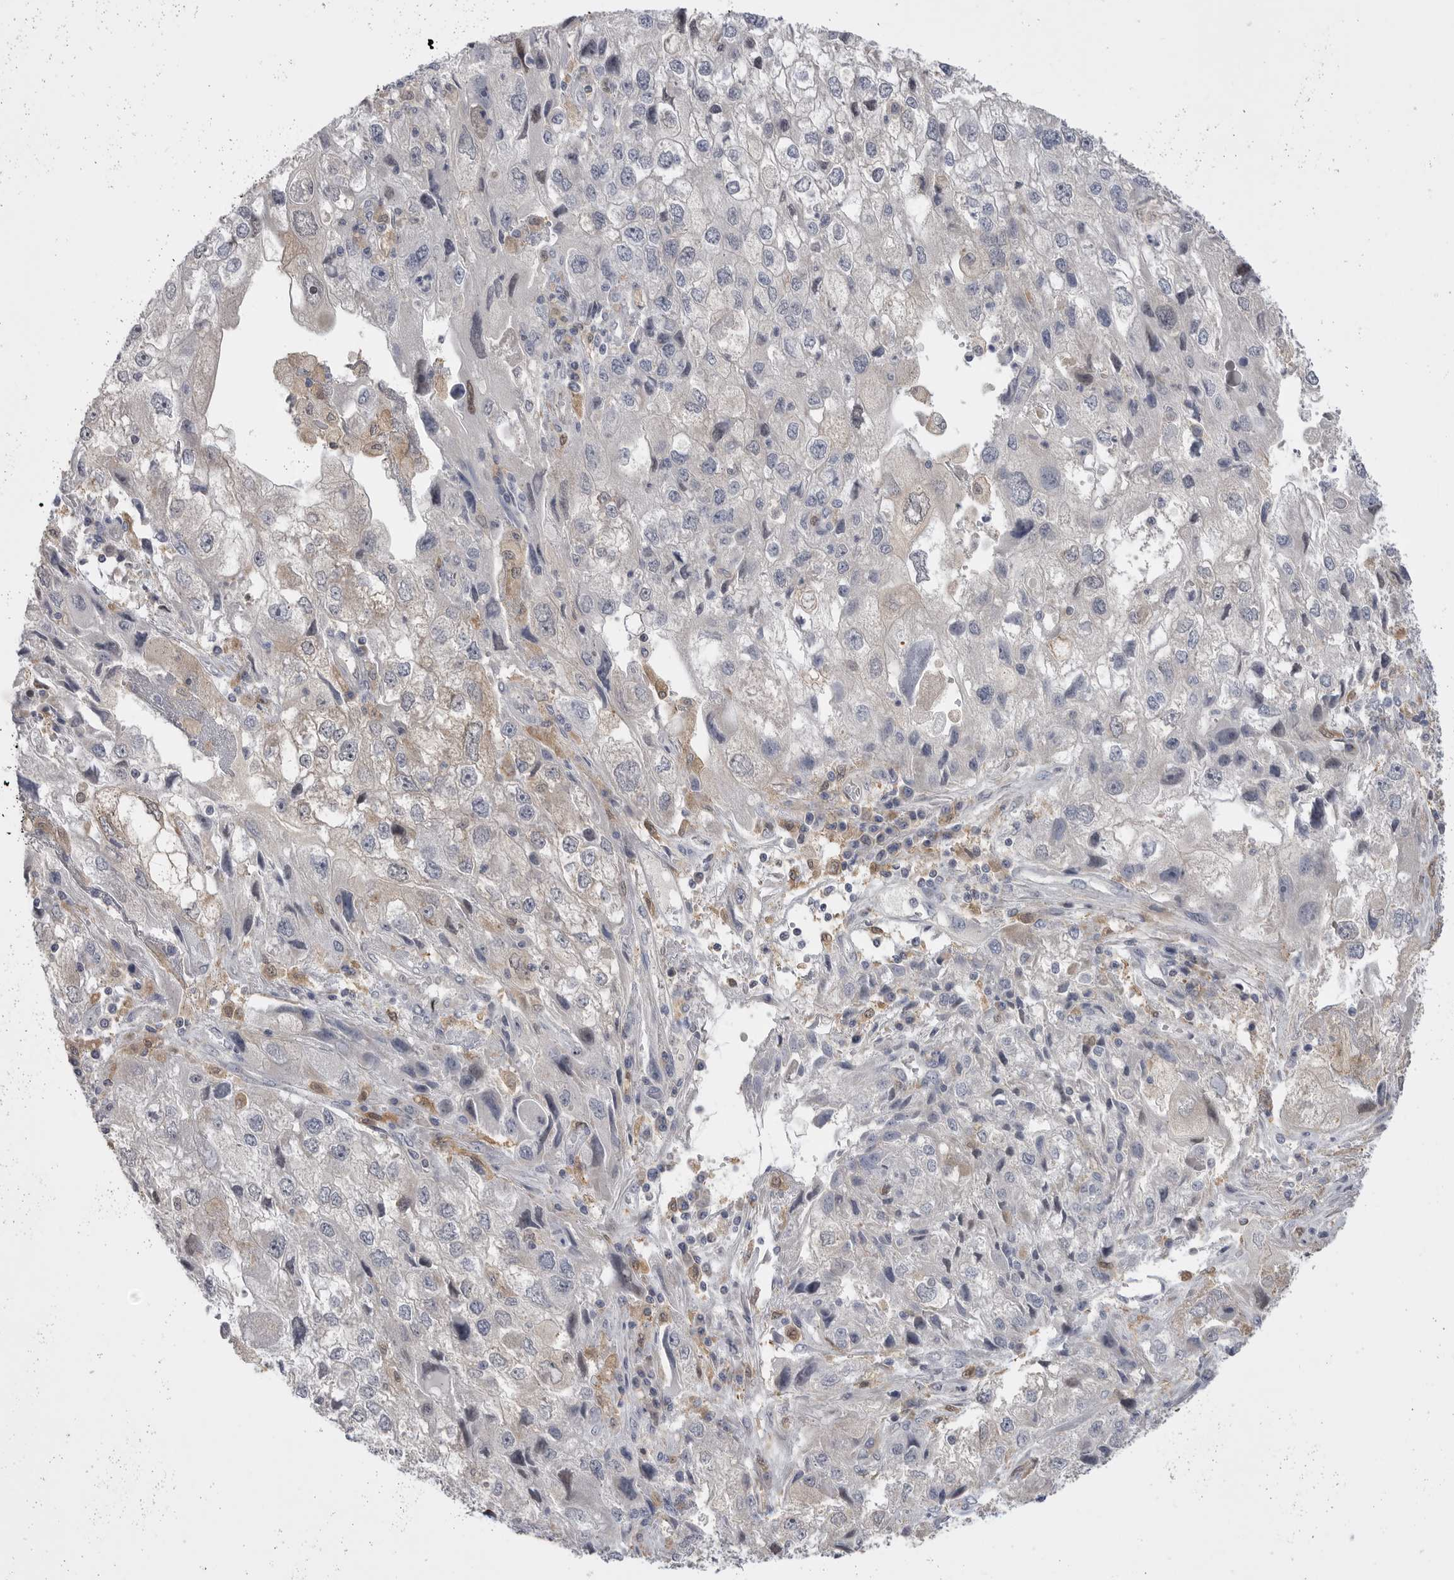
{"staining": {"intensity": "negative", "quantity": "none", "location": "none"}, "tissue": "endometrial cancer", "cell_type": "Tumor cells", "image_type": "cancer", "snomed": [{"axis": "morphology", "description": "Adenocarcinoma, NOS"}, {"axis": "topography", "description": "Endometrium"}], "caption": "DAB (3,3'-diaminobenzidine) immunohistochemical staining of endometrial adenocarcinoma demonstrates no significant staining in tumor cells.", "gene": "KYAT3", "patient": {"sex": "female", "age": 49}}